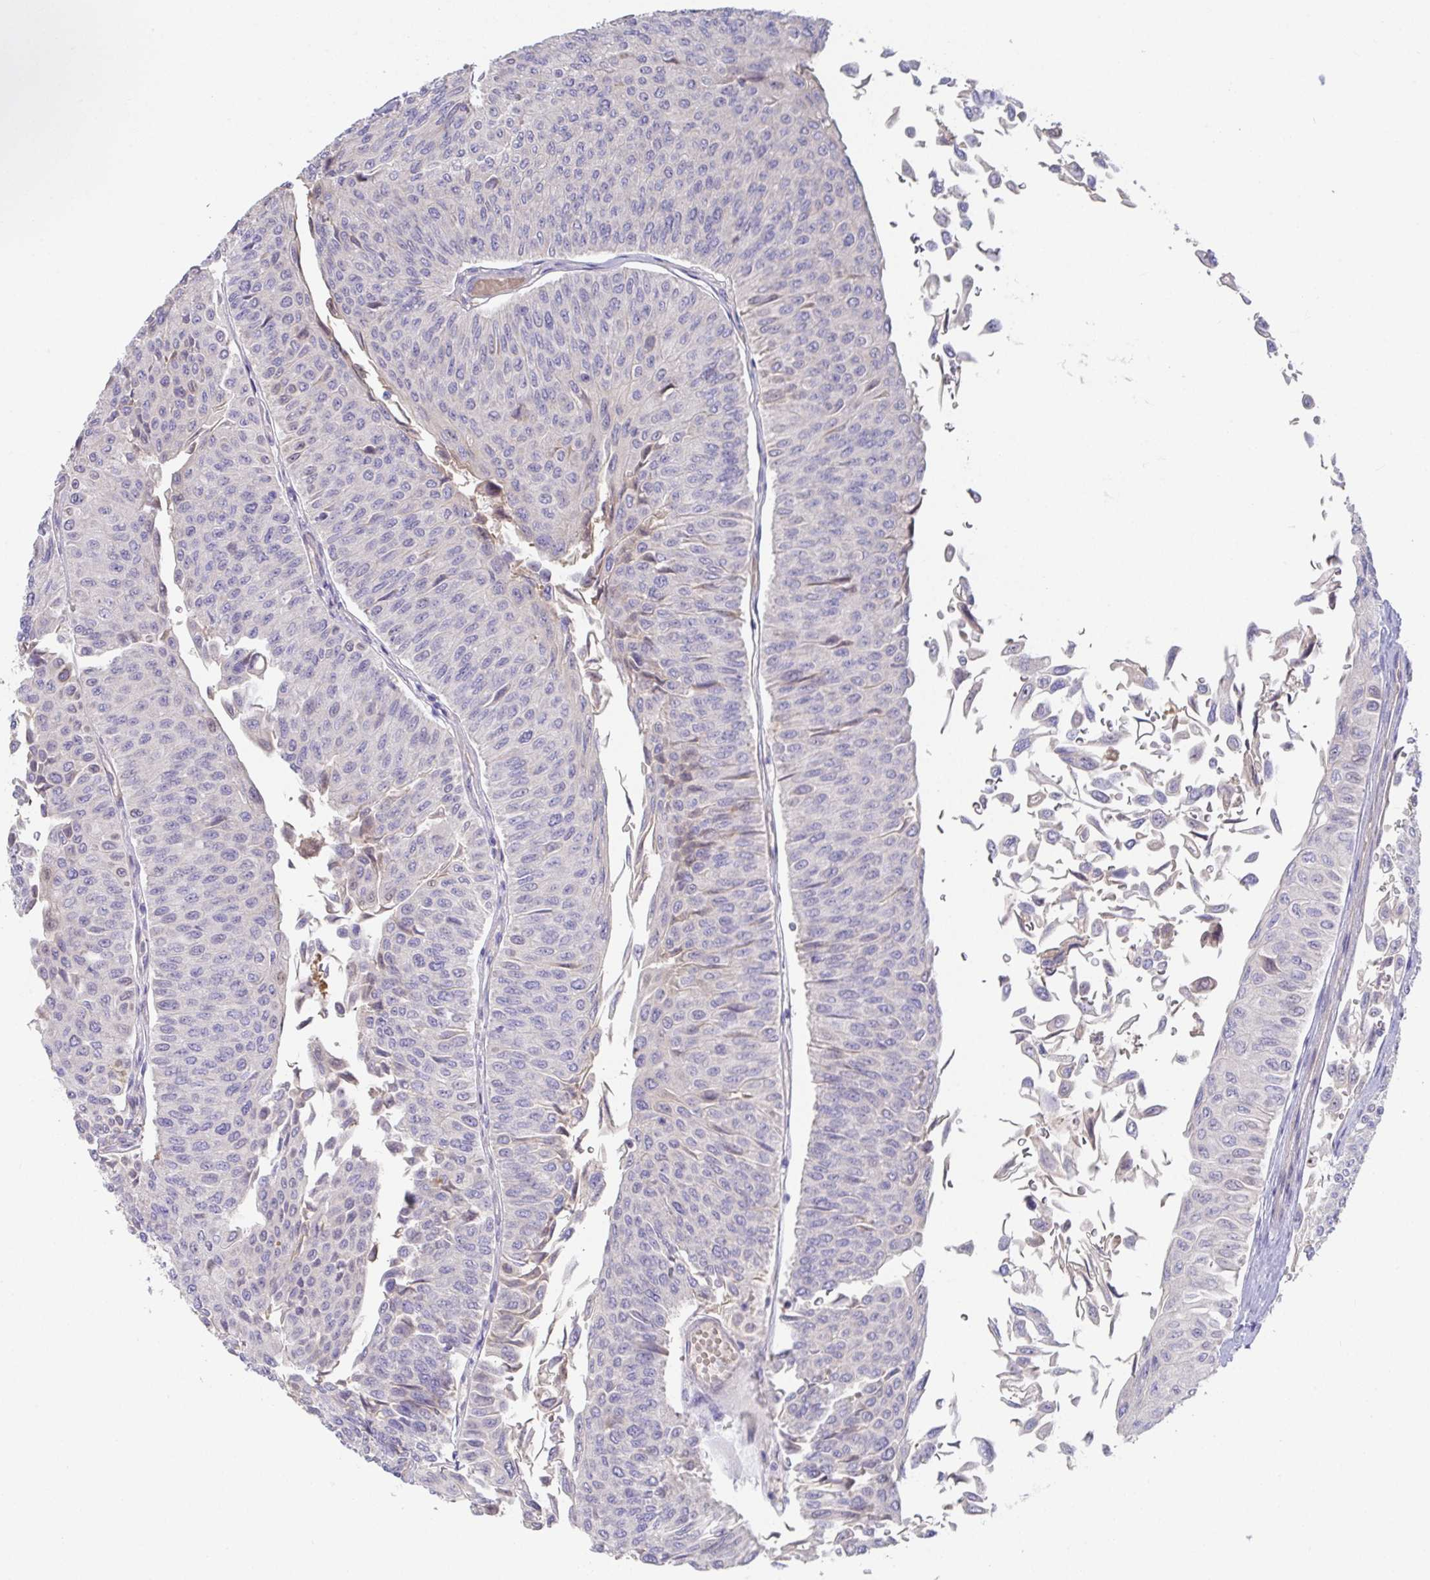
{"staining": {"intensity": "negative", "quantity": "none", "location": "none"}, "tissue": "urothelial cancer", "cell_type": "Tumor cells", "image_type": "cancer", "snomed": [{"axis": "morphology", "description": "Urothelial carcinoma, NOS"}, {"axis": "topography", "description": "Urinary bladder"}], "caption": "Immunohistochemical staining of human urothelial cancer demonstrates no significant expression in tumor cells.", "gene": "ANO5", "patient": {"sex": "male", "age": 59}}